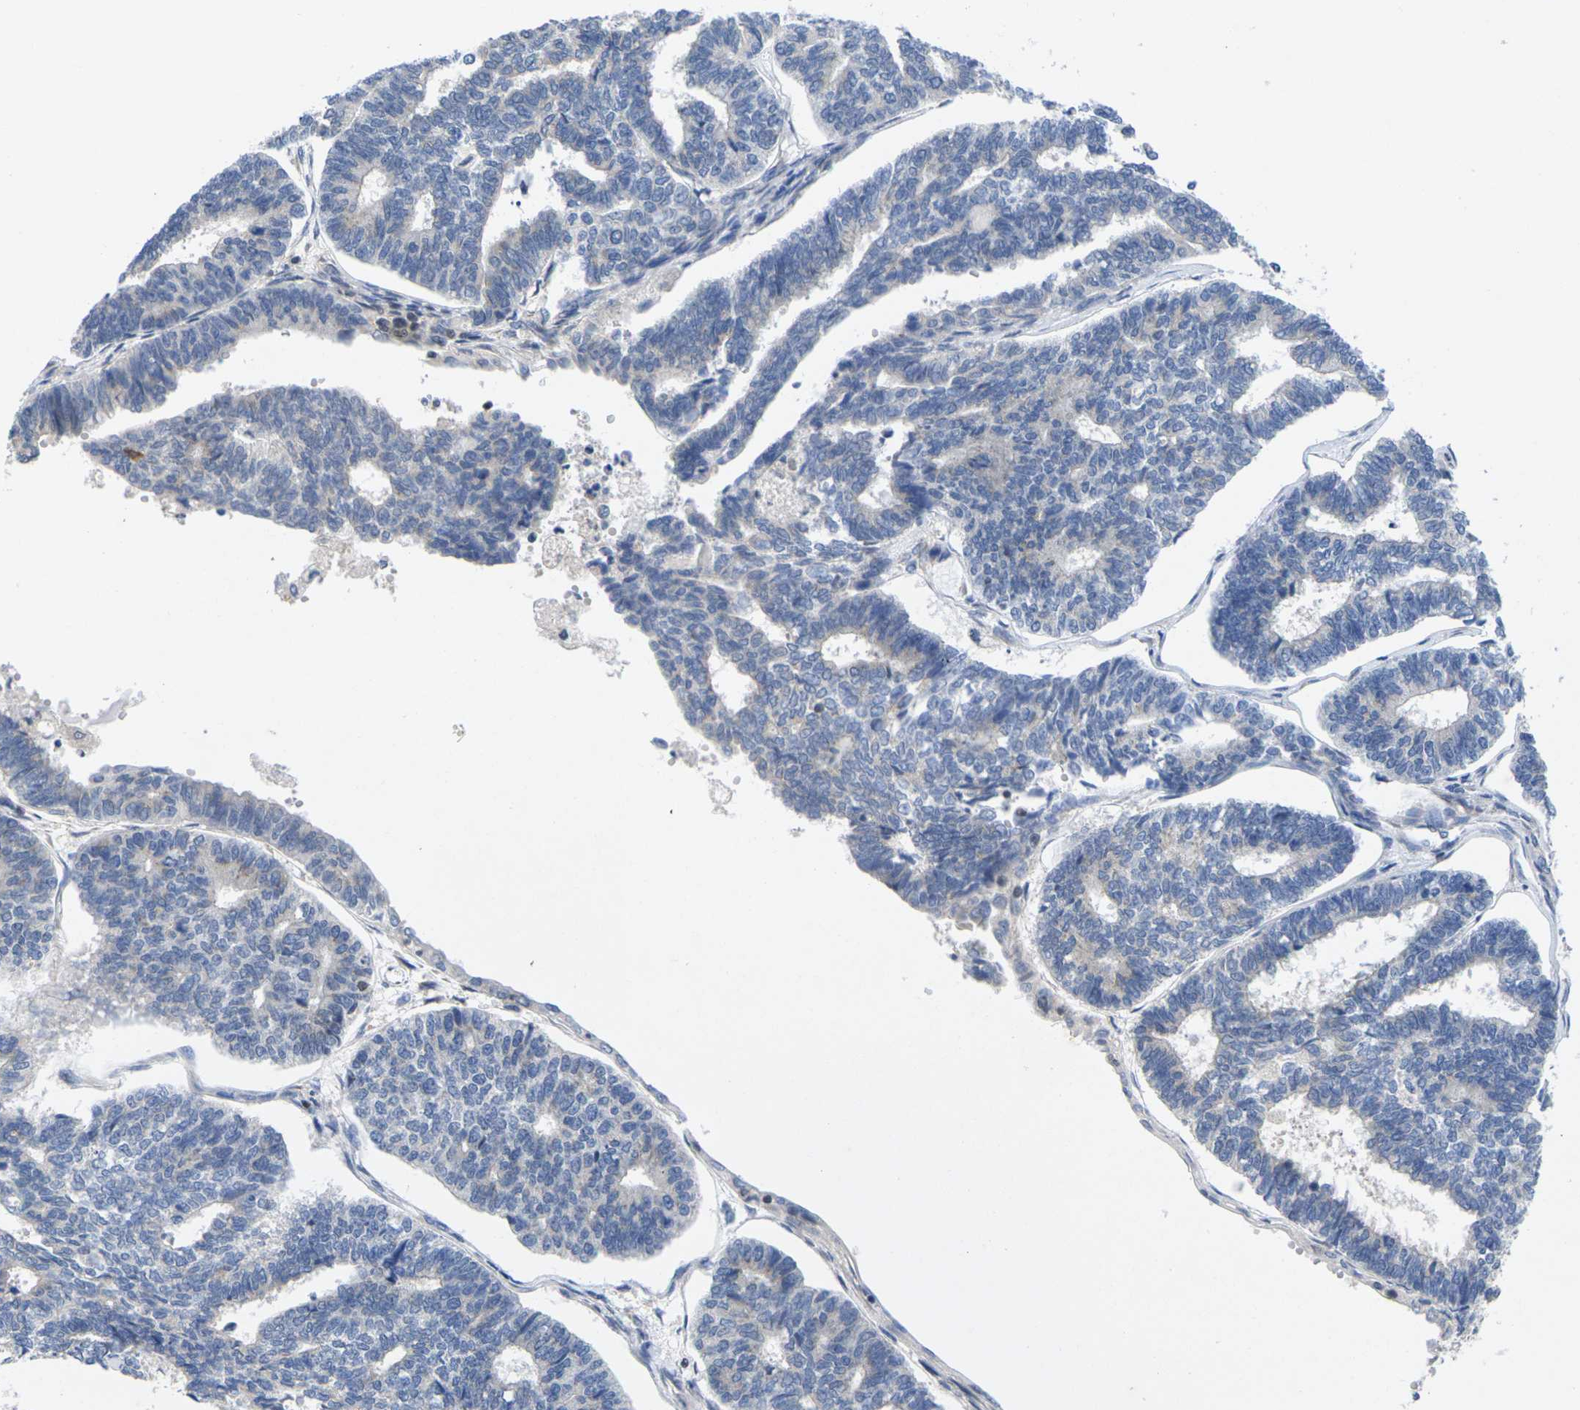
{"staining": {"intensity": "negative", "quantity": "none", "location": "none"}, "tissue": "endometrial cancer", "cell_type": "Tumor cells", "image_type": "cancer", "snomed": [{"axis": "morphology", "description": "Adenocarcinoma, NOS"}, {"axis": "topography", "description": "Endometrium"}], "caption": "High power microscopy histopathology image of an immunohistochemistry (IHC) photomicrograph of endometrial cancer (adenocarcinoma), revealing no significant expression in tumor cells.", "gene": "IKZF1", "patient": {"sex": "female", "age": 70}}